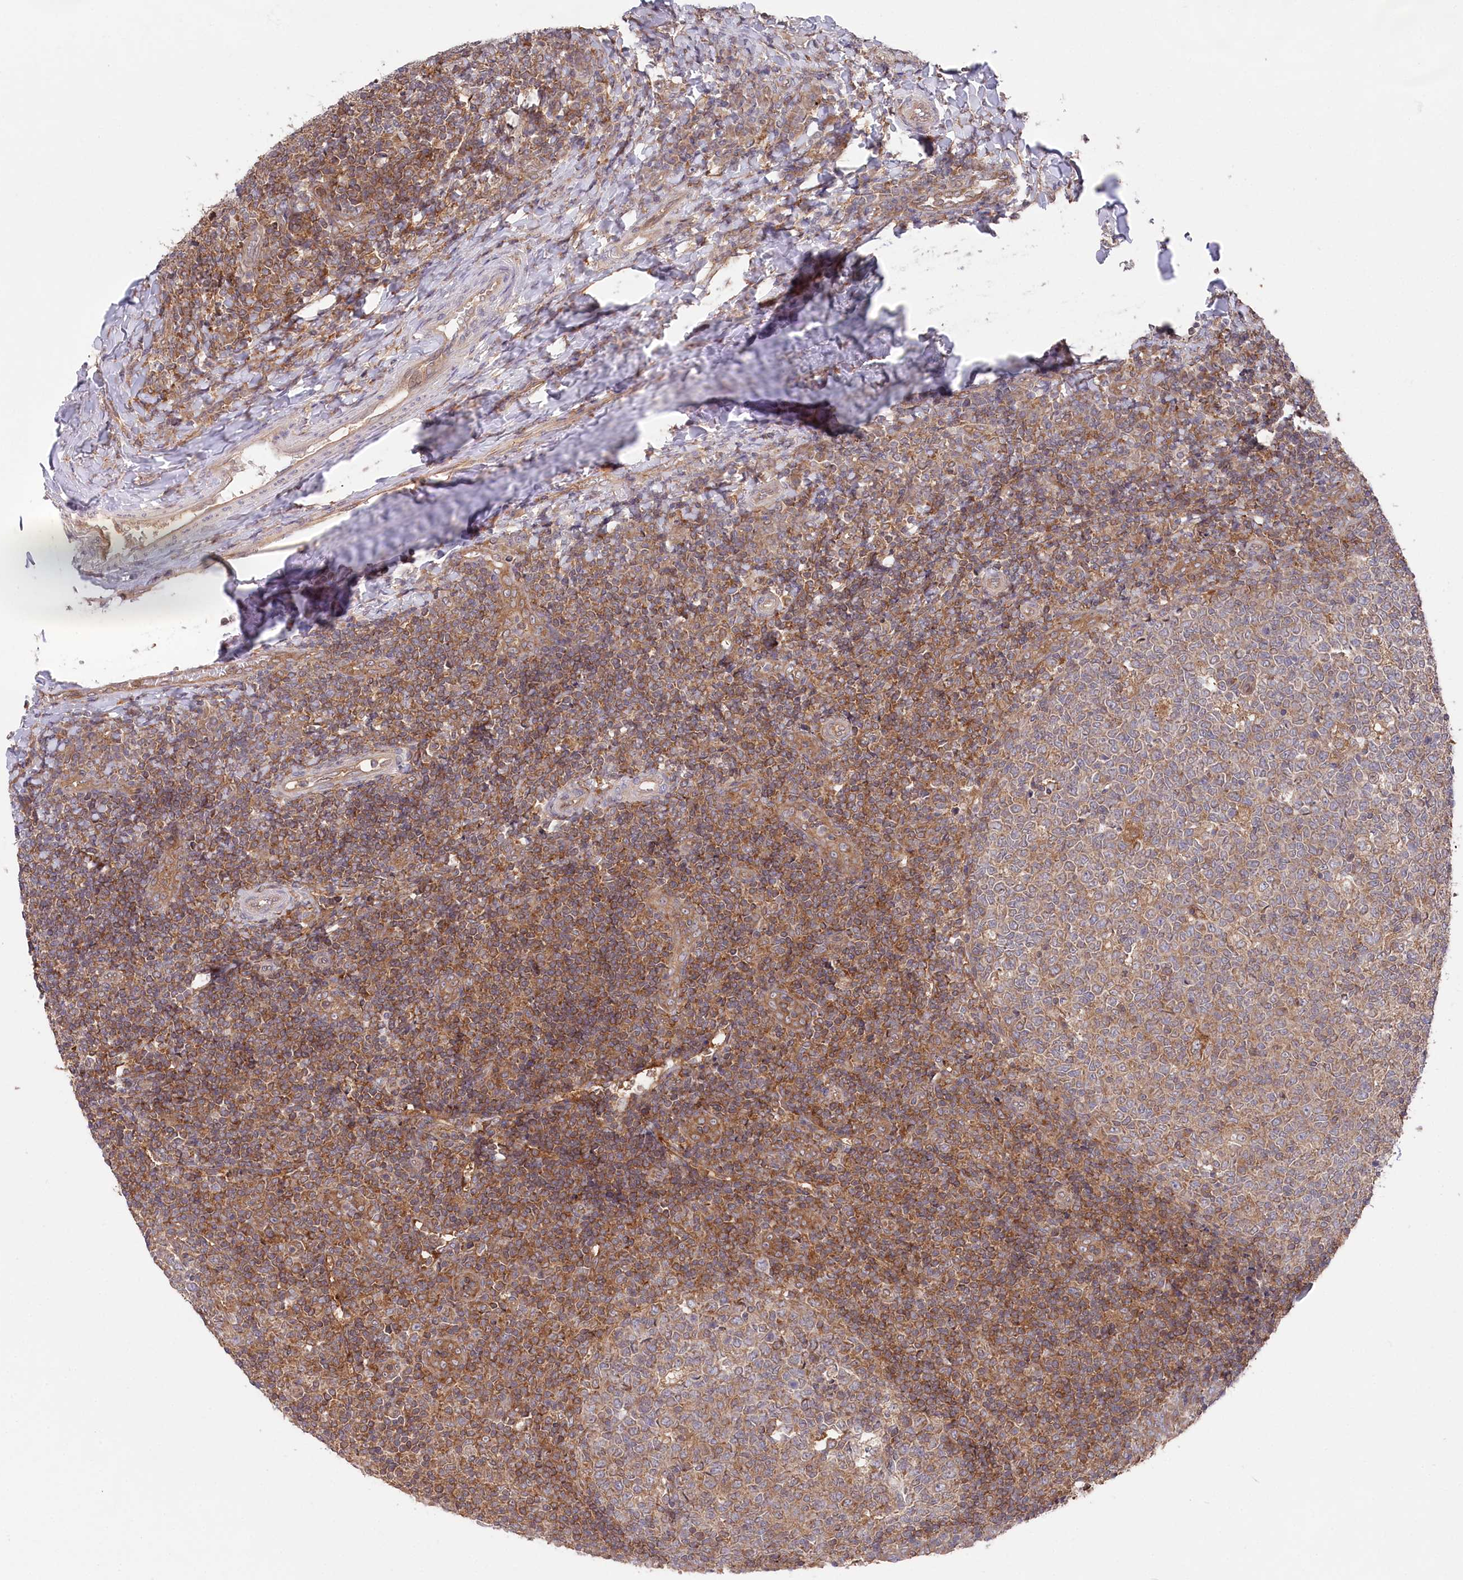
{"staining": {"intensity": "moderate", "quantity": "<25%", "location": "cytoplasmic/membranous"}, "tissue": "tonsil", "cell_type": "Germinal center cells", "image_type": "normal", "snomed": [{"axis": "morphology", "description": "Normal tissue, NOS"}, {"axis": "topography", "description": "Tonsil"}], "caption": "High-magnification brightfield microscopy of unremarkable tonsil stained with DAB (3,3'-diaminobenzidine) (brown) and counterstained with hematoxylin (blue). germinal center cells exhibit moderate cytoplasmic/membranous expression is present in about<25% of cells. Using DAB (brown) and hematoxylin (blue) stains, captured at high magnification using brightfield microscopy.", "gene": "PPP1R21", "patient": {"sex": "female", "age": 19}}